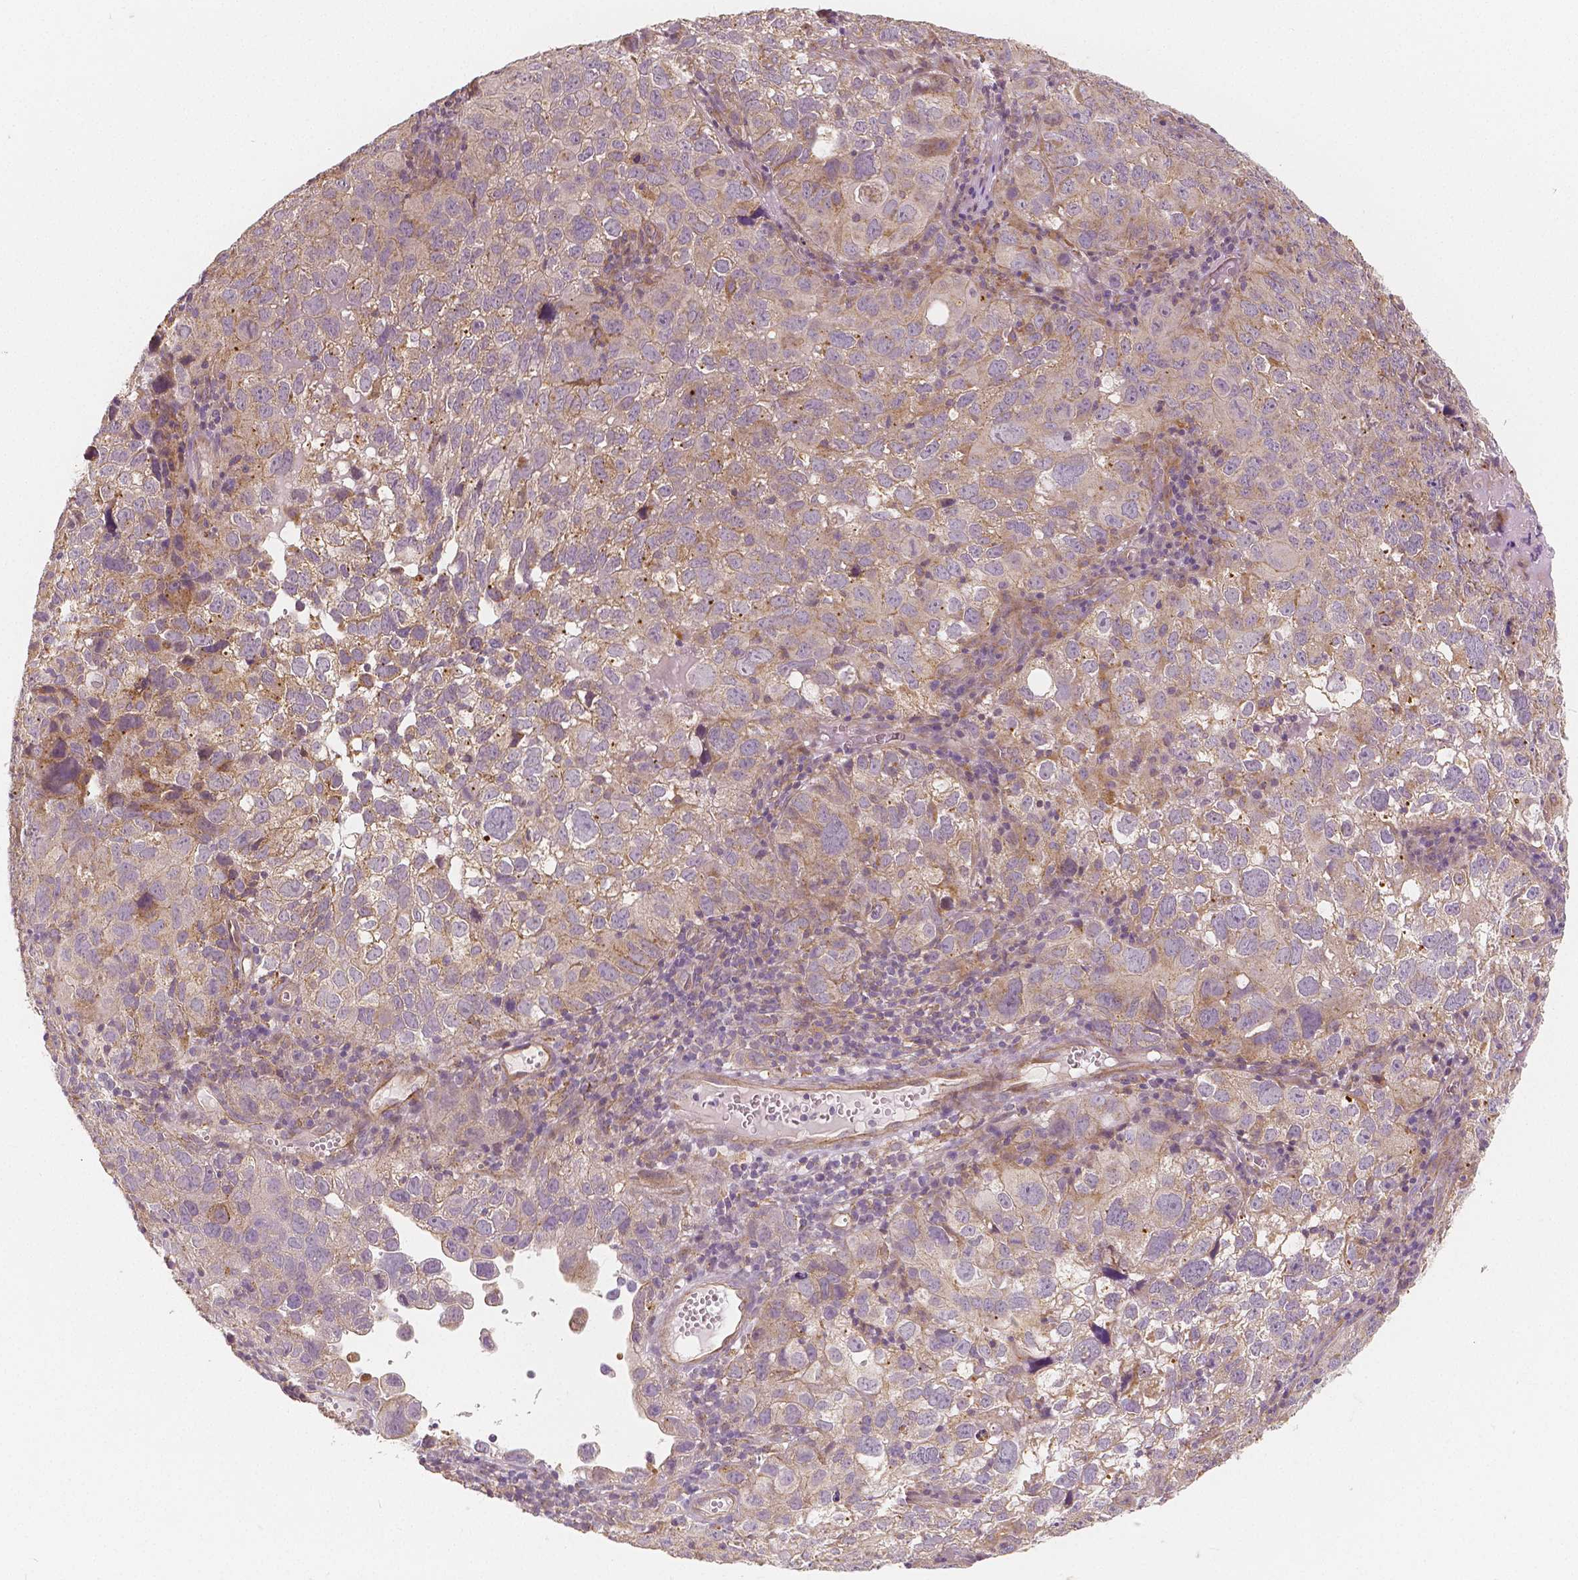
{"staining": {"intensity": "weak", "quantity": ">75%", "location": "cytoplasmic/membranous"}, "tissue": "cervical cancer", "cell_type": "Tumor cells", "image_type": "cancer", "snomed": [{"axis": "morphology", "description": "Squamous cell carcinoma, NOS"}, {"axis": "topography", "description": "Cervix"}], "caption": "A brown stain labels weak cytoplasmic/membranous expression of a protein in human cervical squamous cell carcinoma tumor cells. The protein of interest is stained brown, and the nuclei are stained in blue (DAB IHC with brightfield microscopy, high magnification).", "gene": "SNX12", "patient": {"sex": "female", "age": 55}}